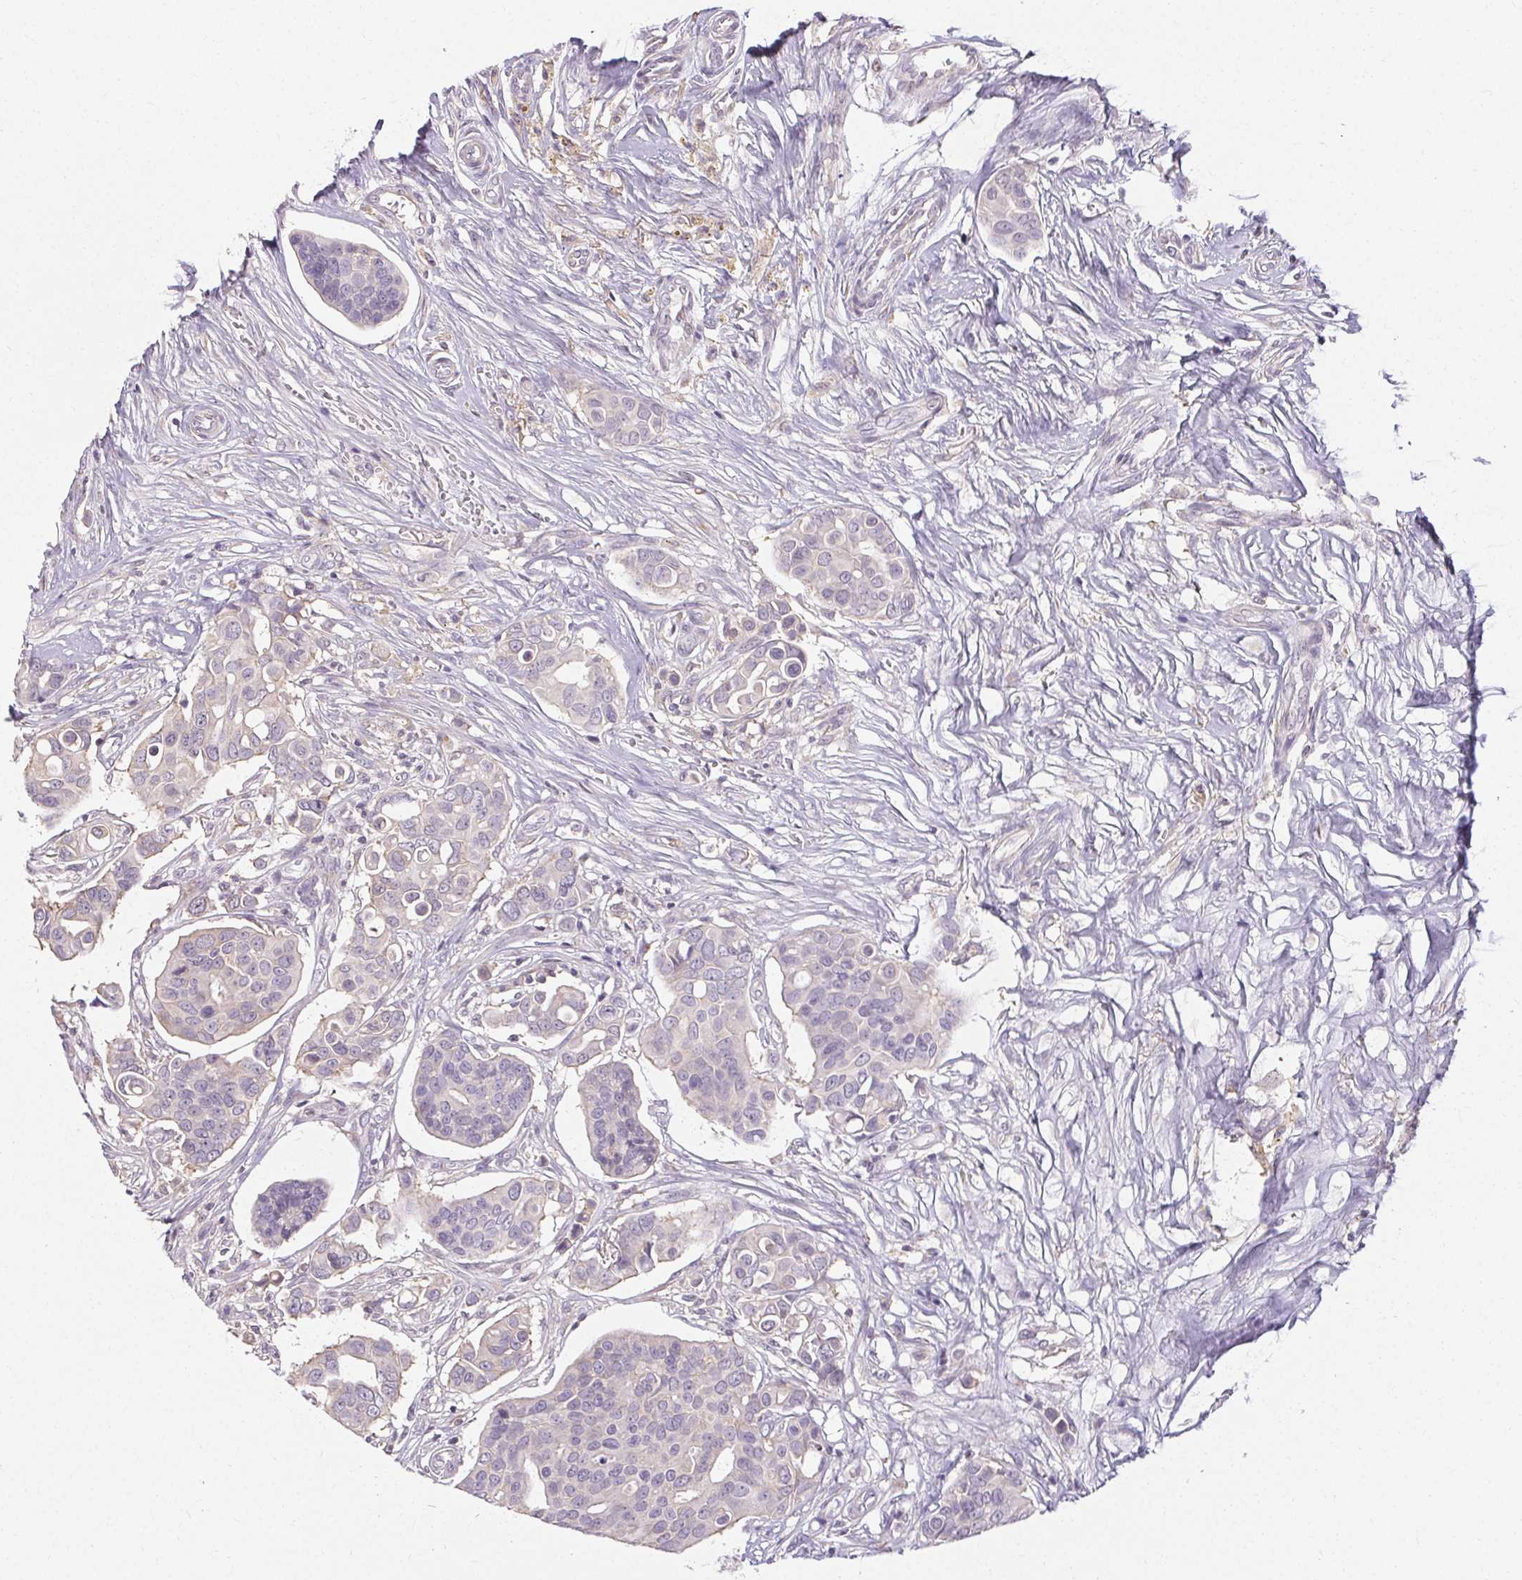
{"staining": {"intensity": "negative", "quantity": "none", "location": "none"}, "tissue": "breast cancer", "cell_type": "Tumor cells", "image_type": "cancer", "snomed": [{"axis": "morphology", "description": "Normal tissue, NOS"}, {"axis": "morphology", "description": "Duct carcinoma"}, {"axis": "topography", "description": "Skin"}, {"axis": "topography", "description": "Breast"}], "caption": "The immunohistochemistry (IHC) photomicrograph has no significant expression in tumor cells of intraductal carcinoma (breast) tissue. The staining was performed using DAB (3,3'-diaminobenzidine) to visualize the protein expression in brown, while the nuclei were stained in blue with hematoxylin (Magnification: 20x).", "gene": "TMEM52B", "patient": {"sex": "female", "age": 54}}